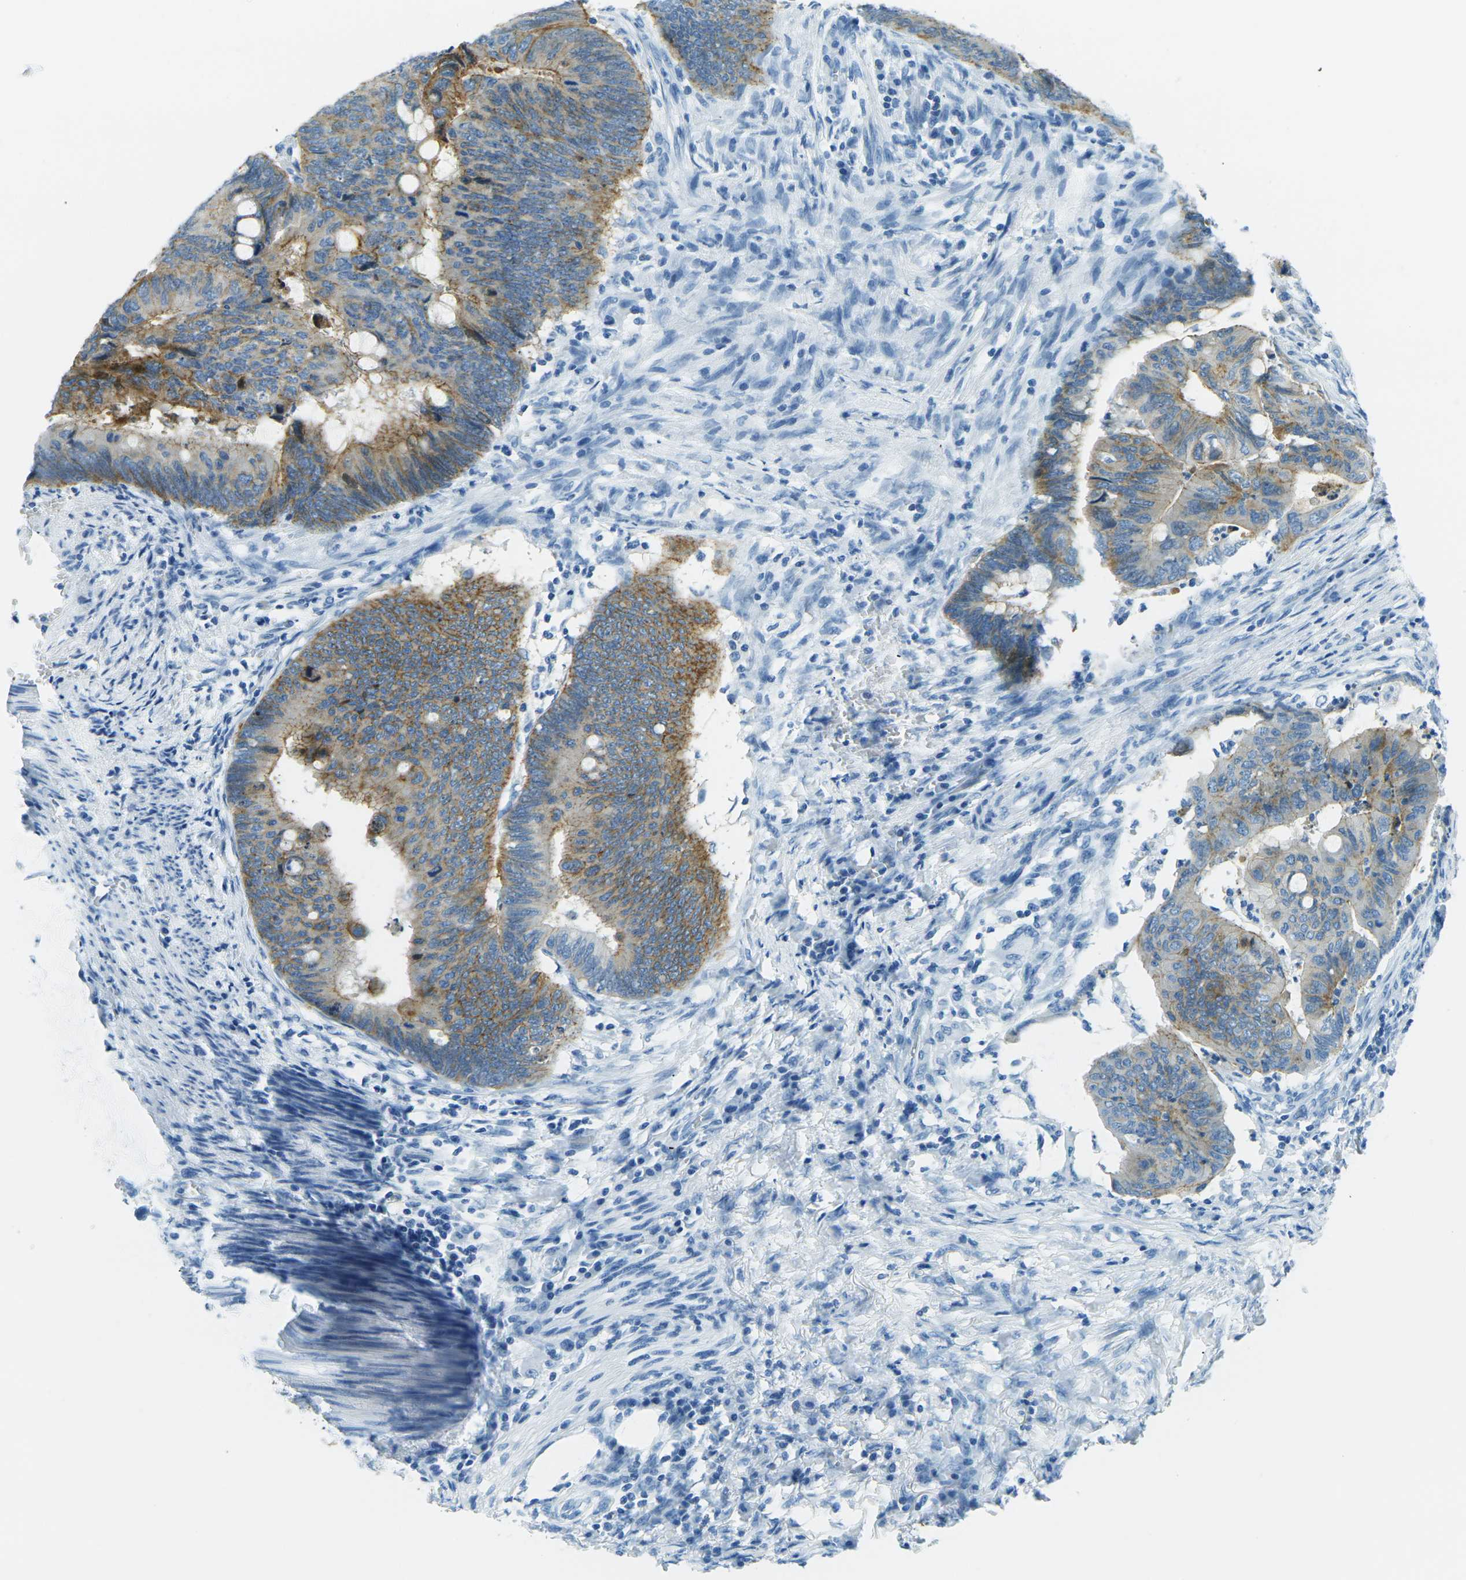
{"staining": {"intensity": "moderate", "quantity": ">75%", "location": "cytoplasmic/membranous"}, "tissue": "colorectal cancer", "cell_type": "Tumor cells", "image_type": "cancer", "snomed": [{"axis": "morphology", "description": "Normal tissue, NOS"}, {"axis": "morphology", "description": "Adenocarcinoma, NOS"}, {"axis": "topography", "description": "Rectum"}, {"axis": "topography", "description": "Peripheral nerve tissue"}], "caption": "Colorectal cancer (adenocarcinoma) was stained to show a protein in brown. There is medium levels of moderate cytoplasmic/membranous staining in about >75% of tumor cells.", "gene": "OCLN", "patient": {"sex": "male", "age": 92}}